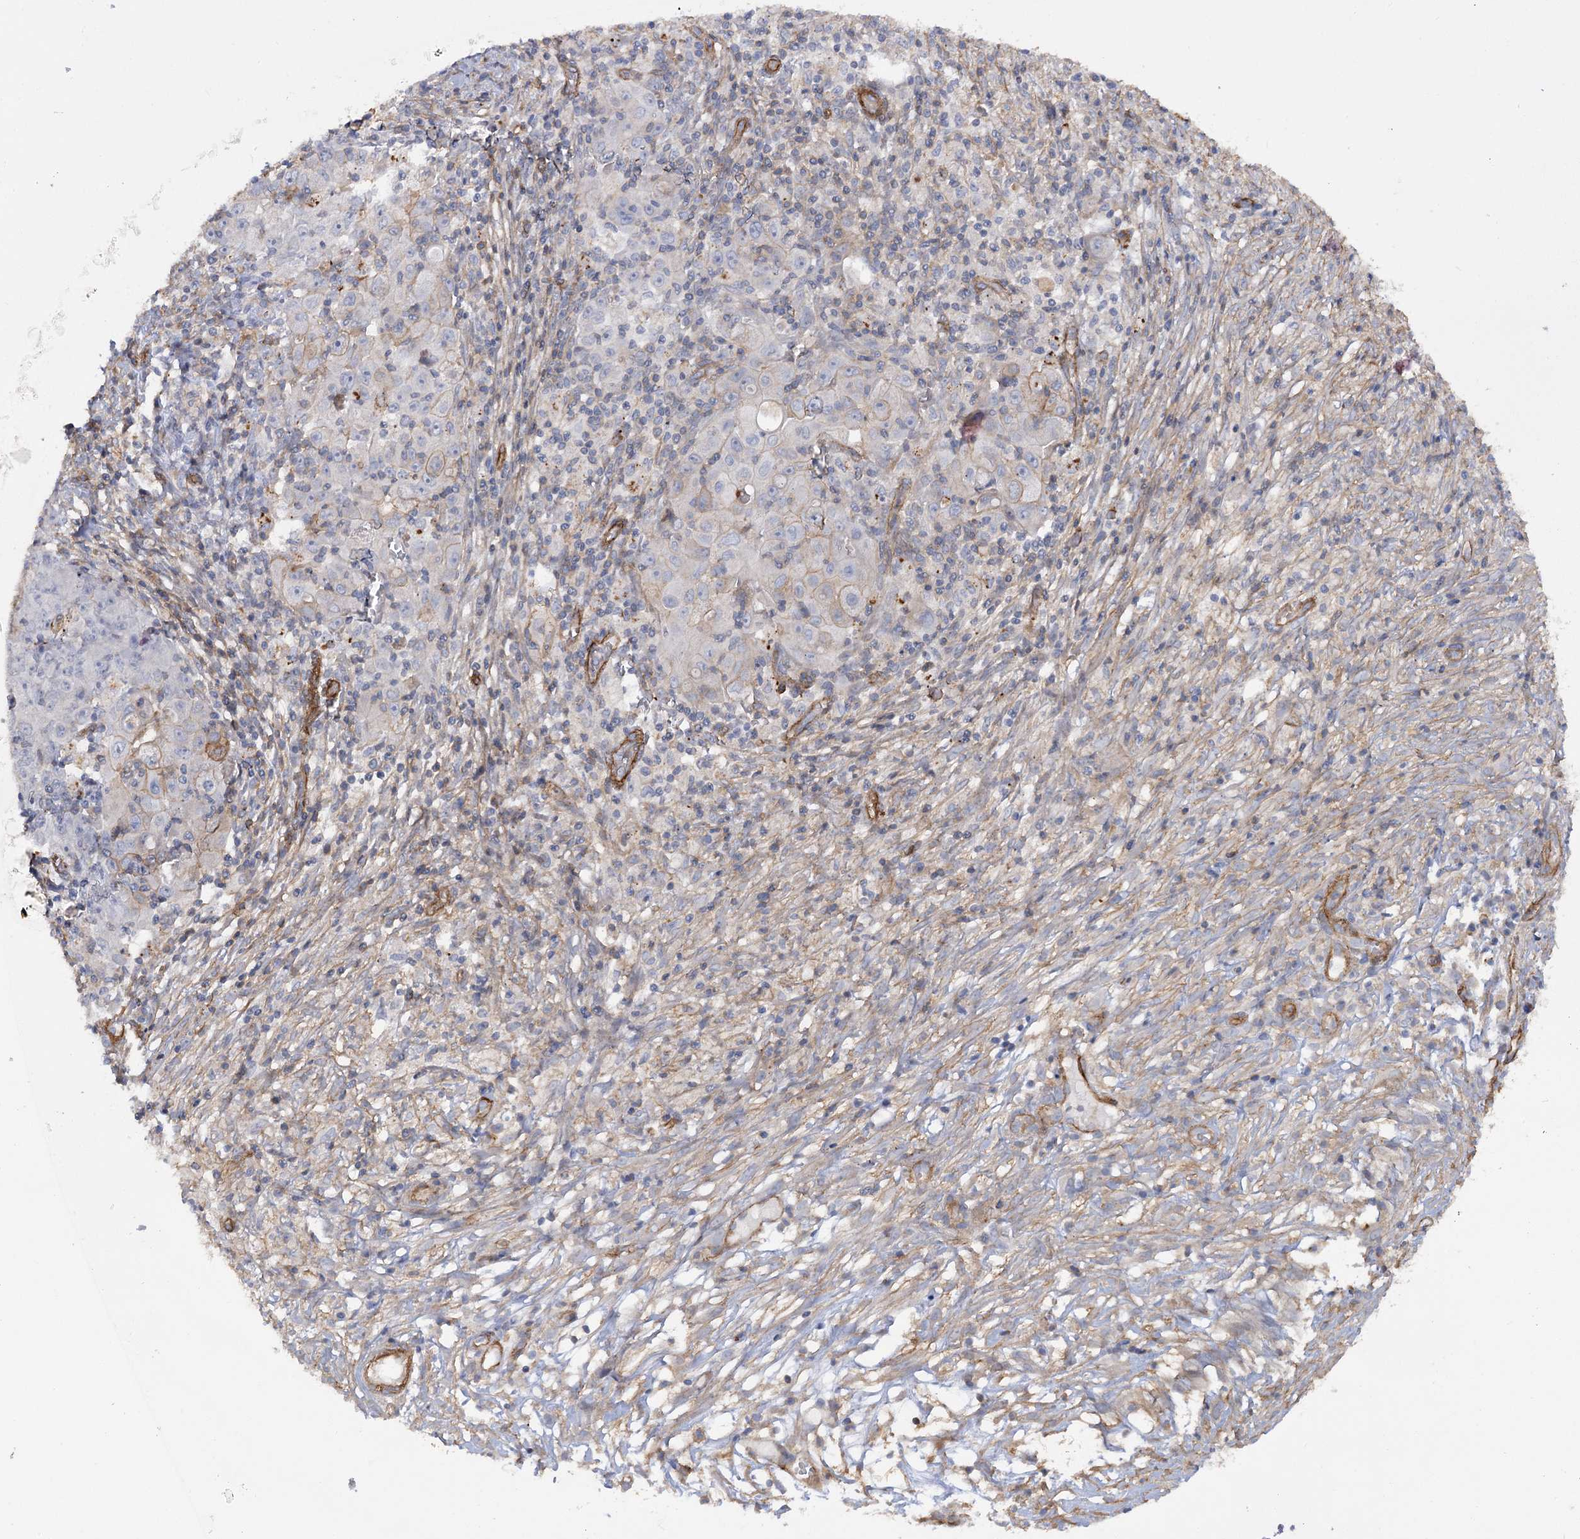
{"staining": {"intensity": "negative", "quantity": "none", "location": "none"}, "tissue": "ovarian cancer", "cell_type": "Tumor cells", "image_type": "cancer", "snomed": [{"axis": "morphology", "description": "Carcinoma, endometroid"}, {"axis": "topography", "description": "Ovary"}], "caption": "This micrograph is of endometroid carcinoma (ovarian) stained with immunohistochemistry to label a protein in brown with the nuclei are counter-stained blue. There is no staining in tumor cells. The staining is performed using DAB brown chromogen with nuclei counter-stained in using hematoxylin.", "gene": "SYNPO2", "patient": {"sex": "female", "age": 42}}